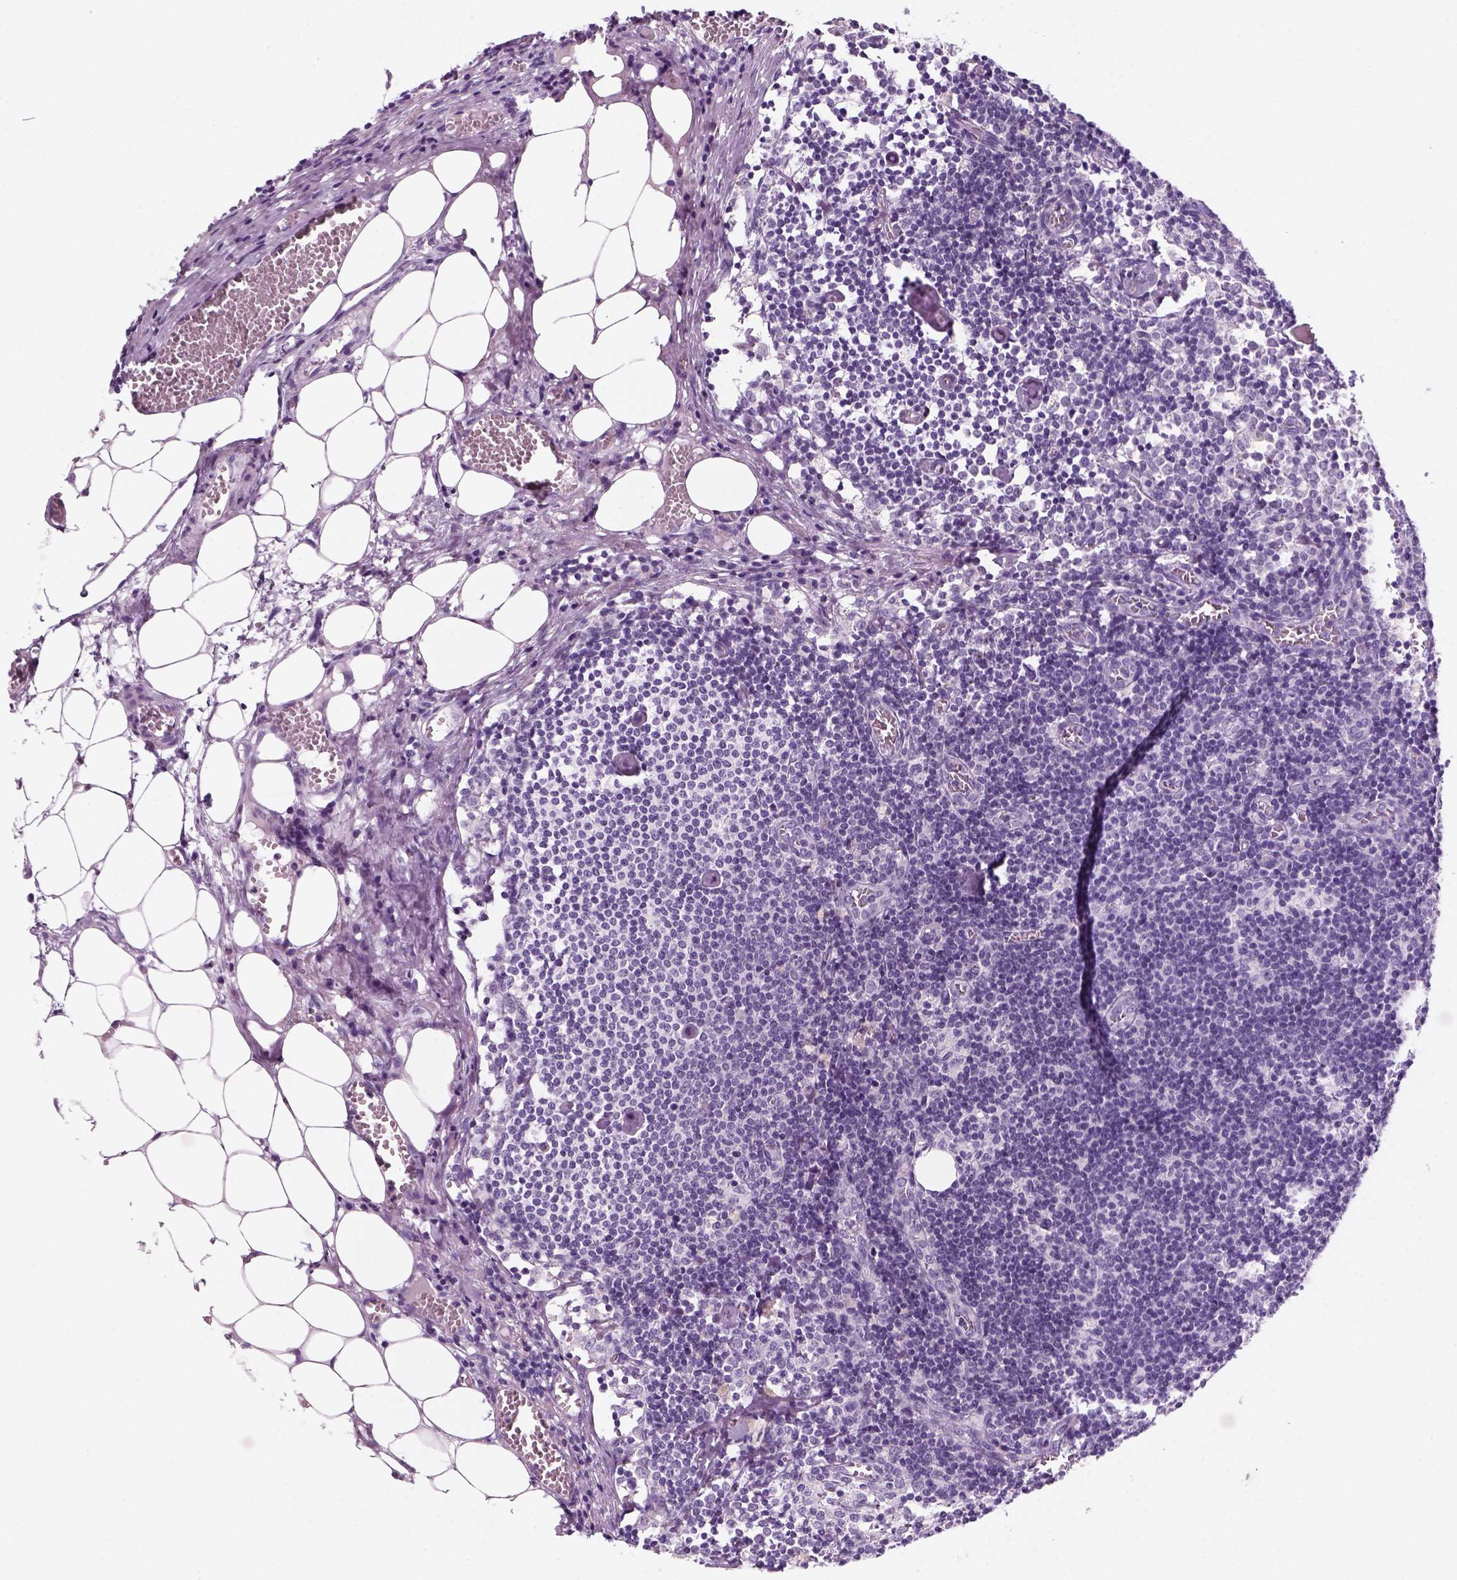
{"staining": {"intensity": "negative", "quantity": "none", "location": "none"}, "tissue": "lymph node", "cell_type": "Germinal center cells", "image_type": "normal", "snomed": [{"axis": "morphology", "description": "Normal tissue, NOS"}, {"axis": "topography", "description": "Lymph node"}], "caption": "Human lymph node stained for a protein using immunohistochemistry (IHC) displays no expression in germinal center cells.", "gene": "KRTAP11", "patient": {"sex": "female", "age": 52}}